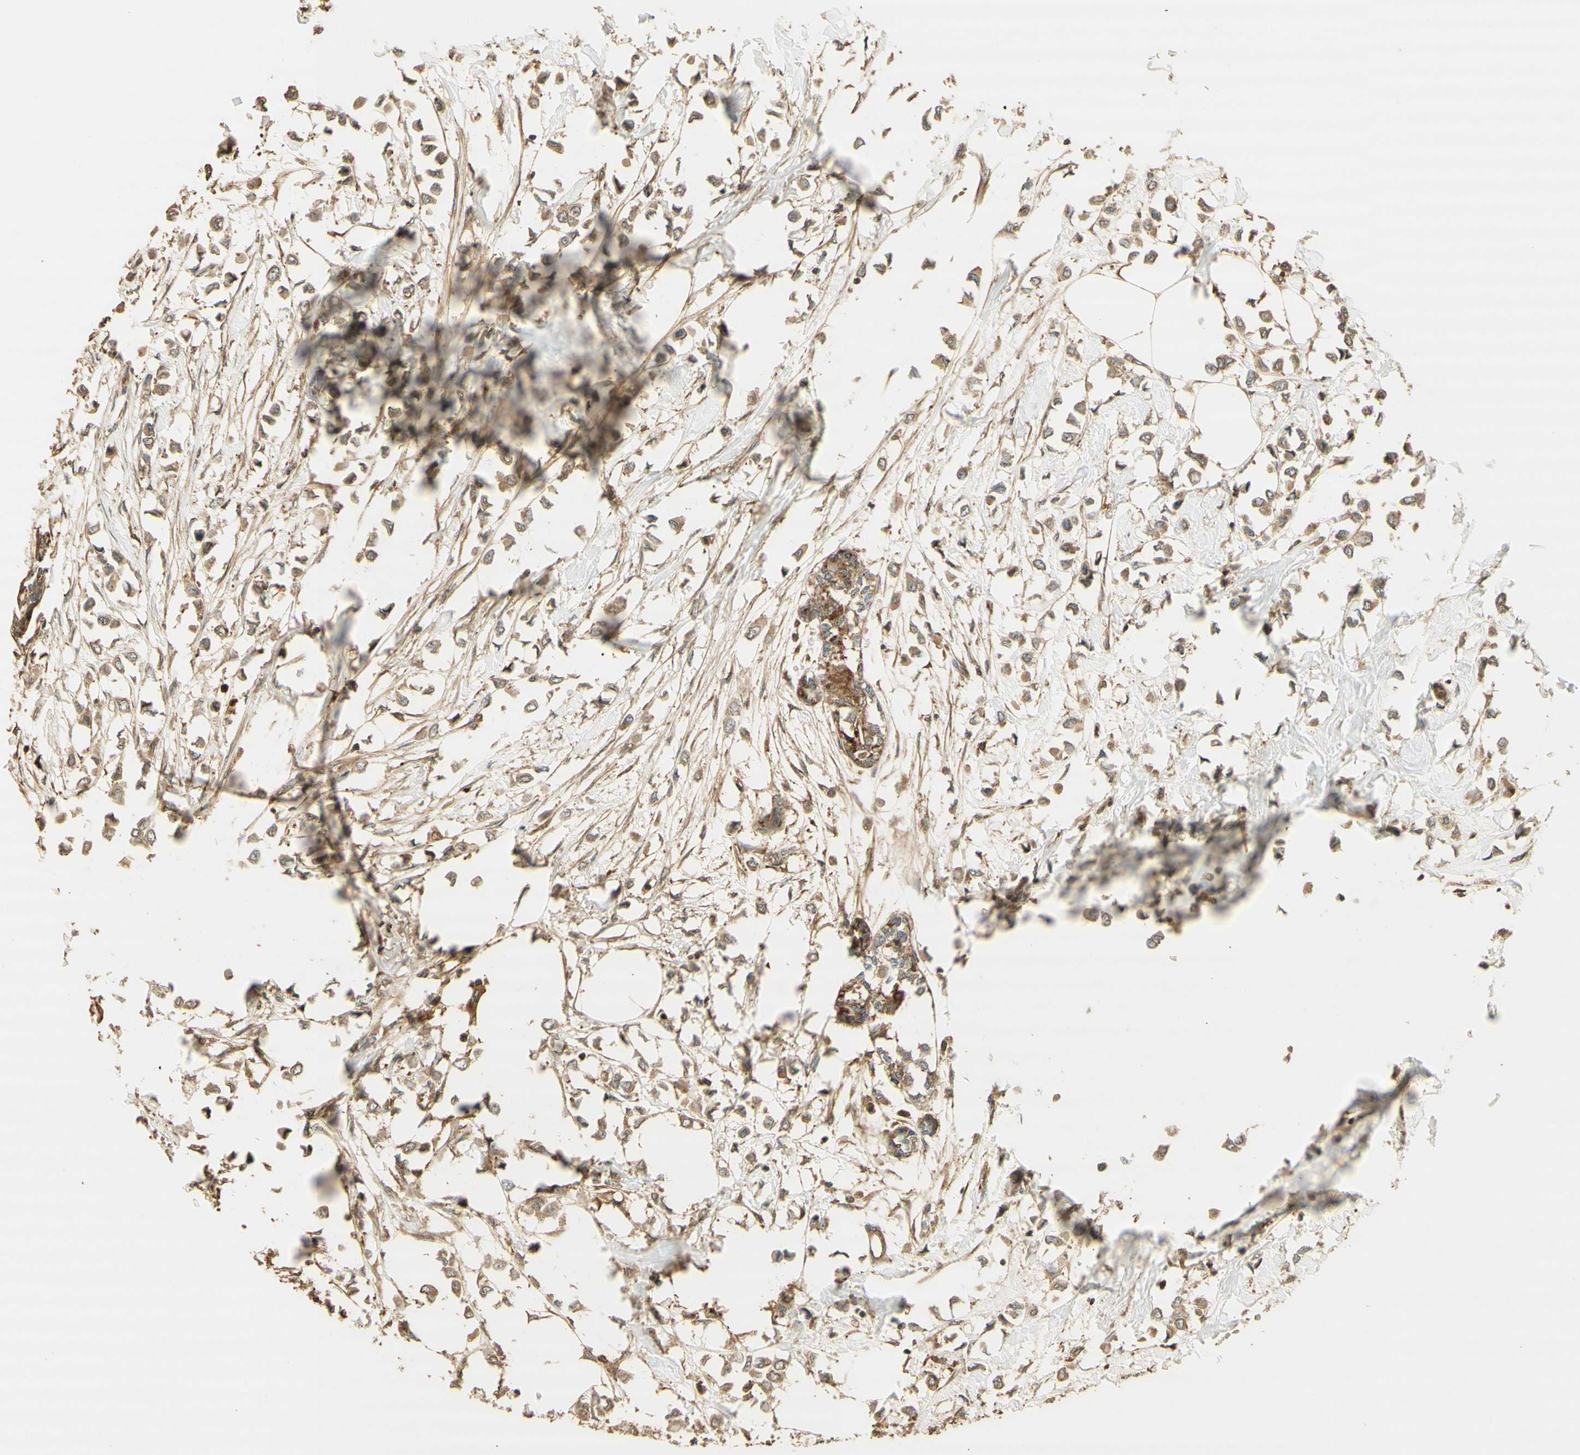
{"staining": {"intensity": "weak", "quantity": ">75%", "location": "cytoplasmic/membranous"}, "tissue": "breast cancer", "cell_type": "Tumor cells", "image_type": "cancer", "snomed": [{"axis": "morphology", "description": "Lobular carcinoma"}, {"axis": "topography", "description": "Breast"}], "caption": "Tumor cells exhibit weak cytoplasmic/membranous expression in approximately >75% of cells in breast cancer (lobular carcinoma).", "gene": "AGER", "patient": {"sex": "female", "age": 51}}